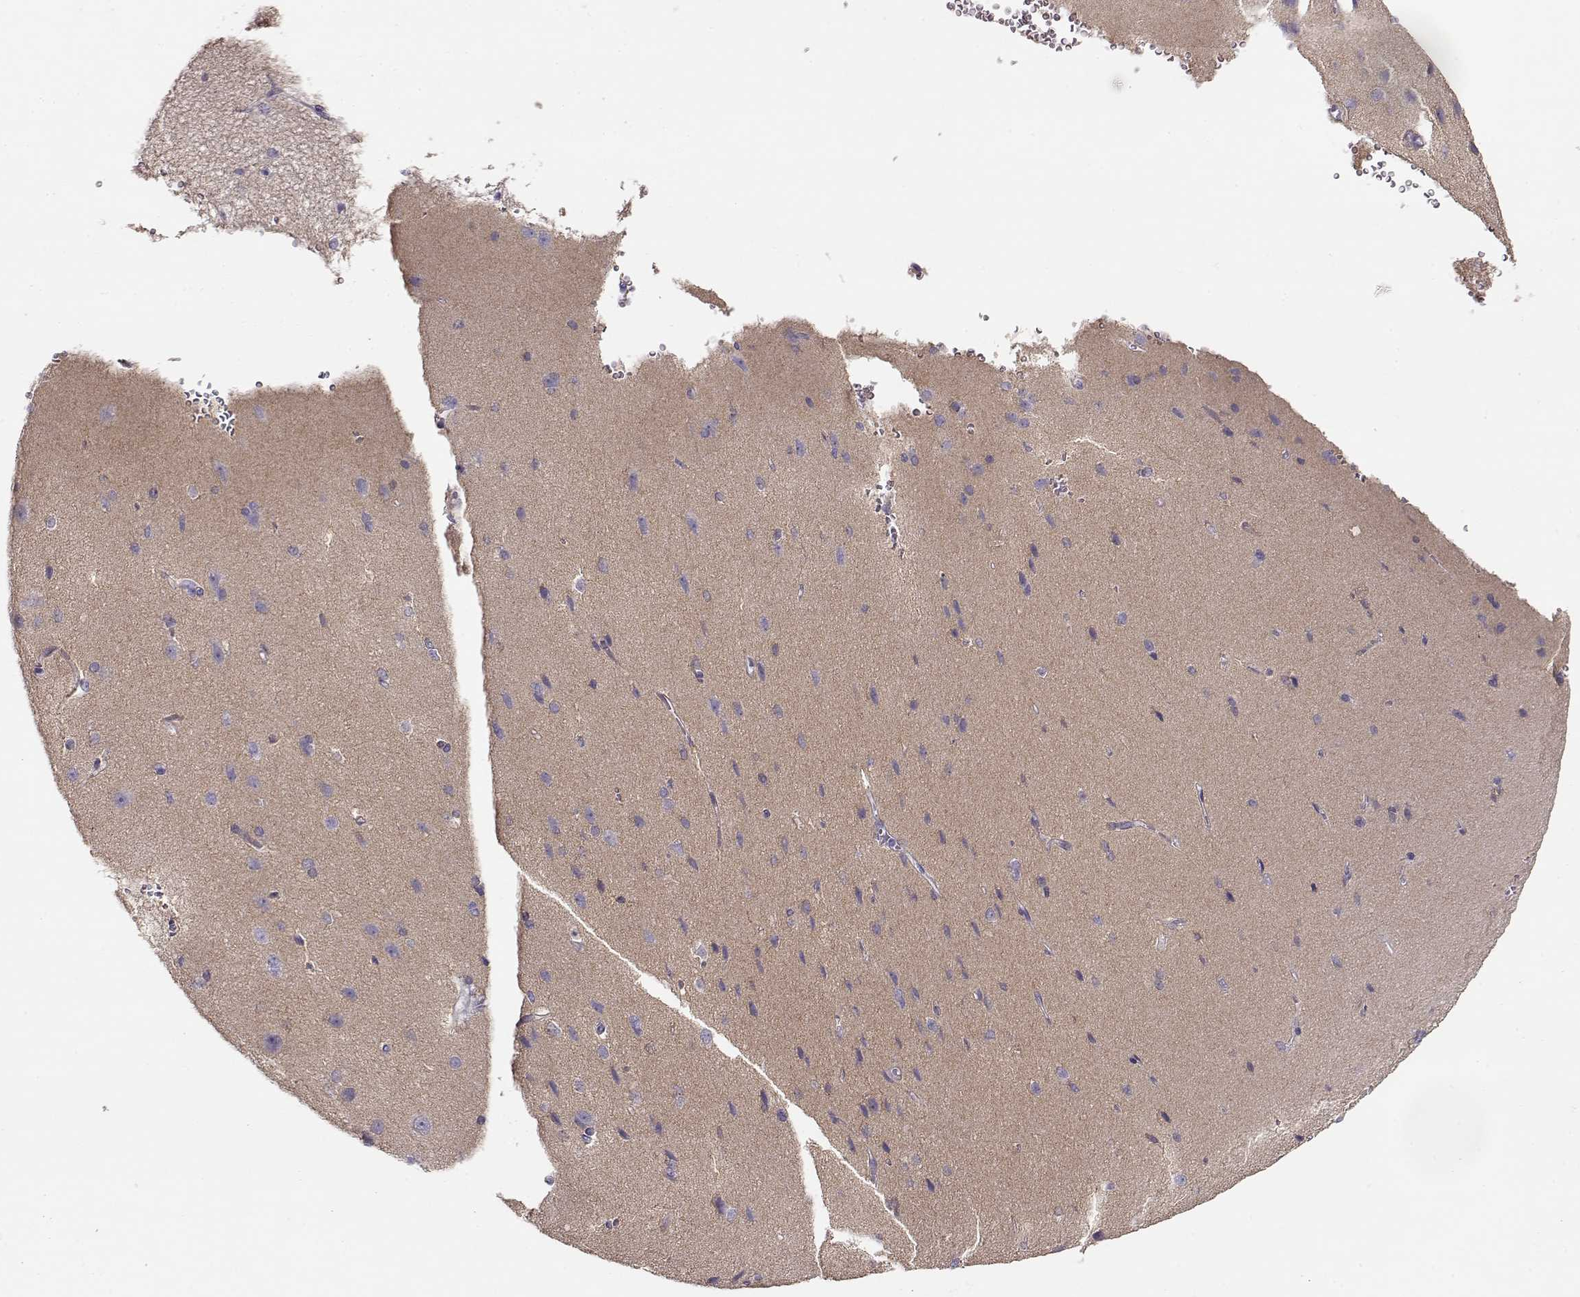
{"staining": {"intensity": "negative", "quantity": "none", "location": "none"}, "tissue": "cerebral cortex", "cell_type": "Endothelial cells", "image_type": "normal", "snomed": [{"axis": "morphology", "description": "Normal tissue, NOS"}, {"axis": "topography", "description": "Cerebral cortex"}], "caption": "This histopathology image is of benign cerebral cortex stained with immunohistochemistry to label a protein in brown with the nuclei are counter-stained blue. There is no positivity in endothelial cells. (DAB IHC with hematoxylin counter stain).", "gene": "NDRG4", "patient": {"sex": "male", "age": 37}}